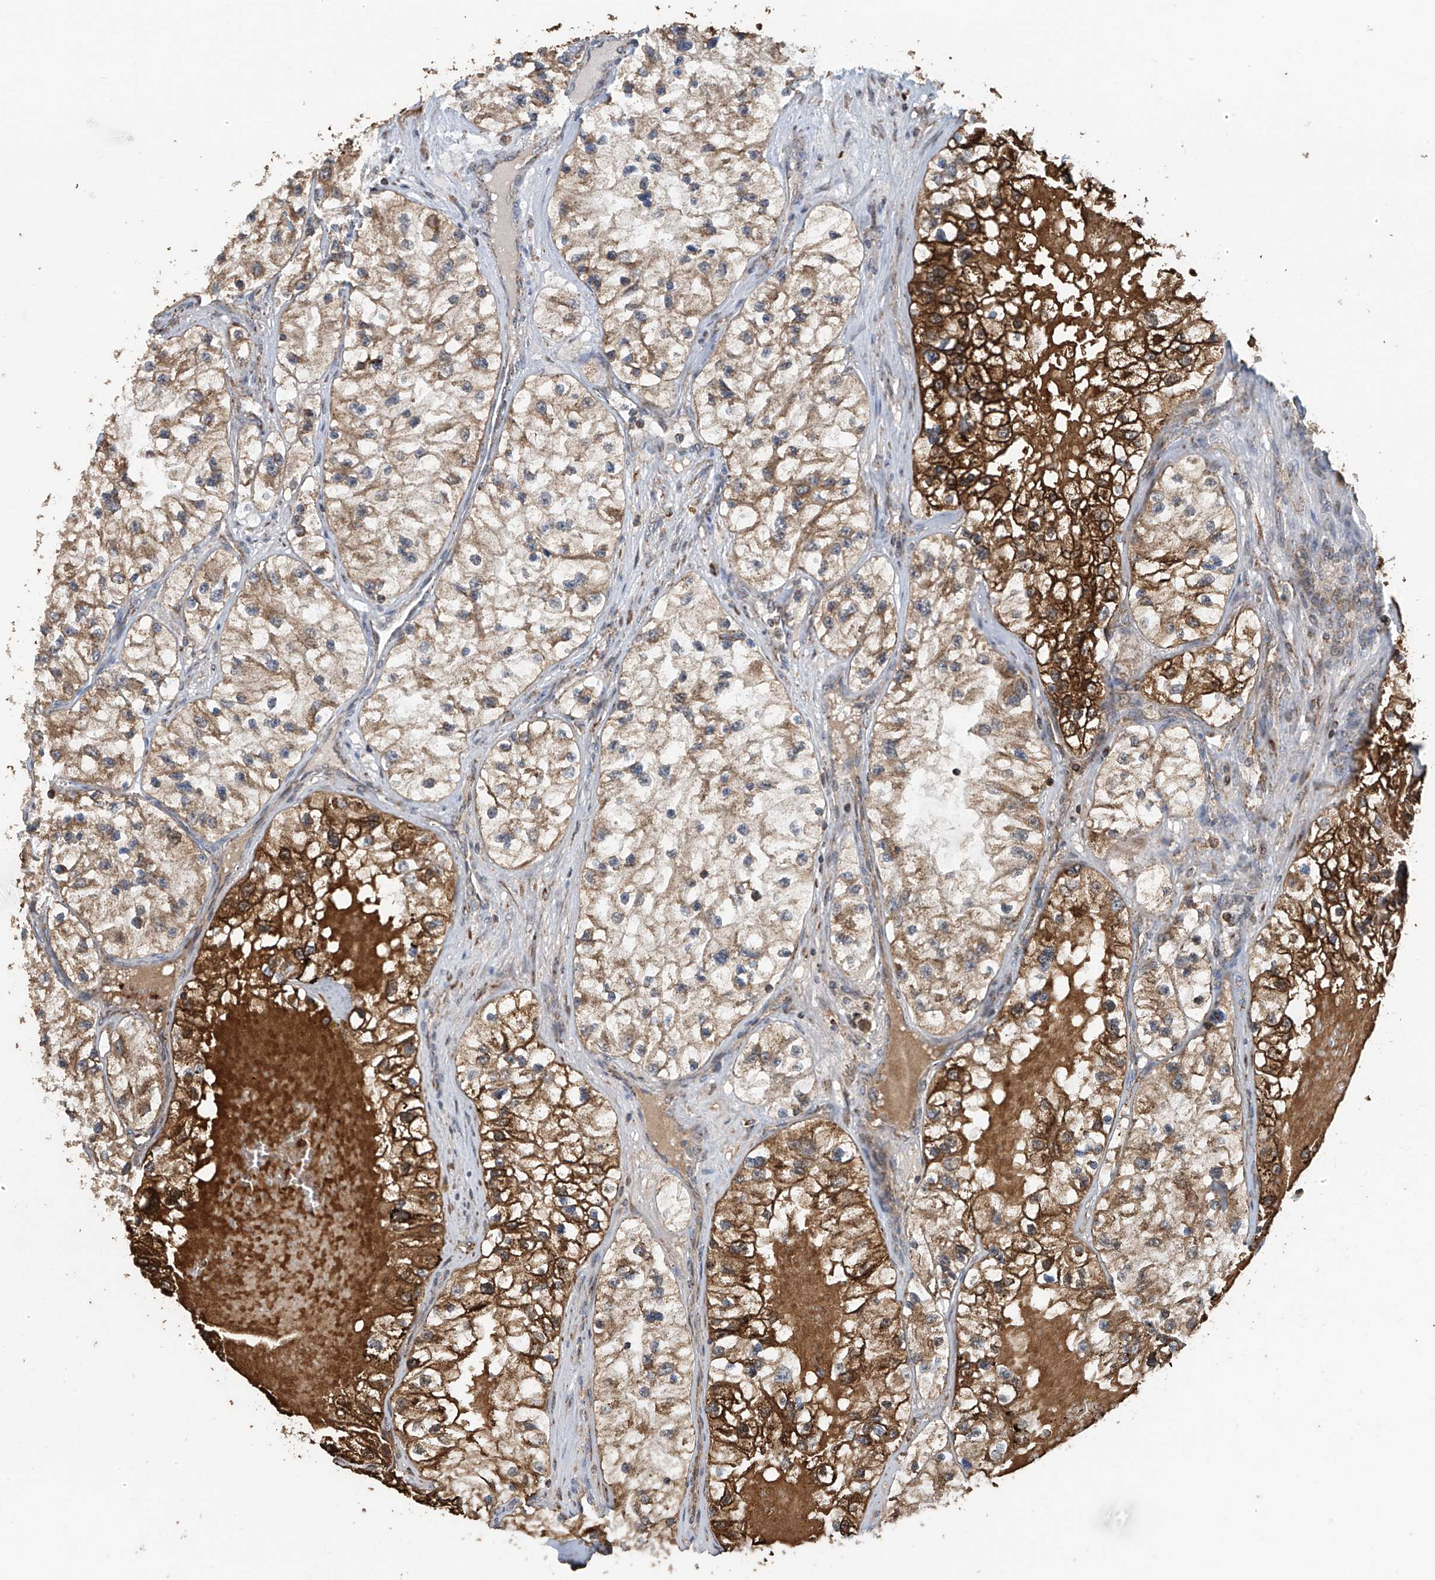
{"staining": {"intensity": "strong", "quantity": "25%-75%", "location": "cytoplasmic/membranous"}, "tissue": "renal cancer", "cell_type": "Tumor cells", "image_type": "cancer", "snomed": [{"axis": "morphology", "description": "Adenocarcinoma, NOS"}, {"axis": "topography", "description": "Kidney"}], "caption": "Immunohistochemistry (IHC) (DAB) staining of human renal cancer (adenocarcinoma) shows strong cytoplasmic/membranous protein expression in approximately 25%-75% of tumor cells. (DAB (3,3'-diaminobenzidine) IHC with brightfield microscopy, high magnification).", "gene": "COMMD1", "patient": {"sex": "female", "age": 57}}